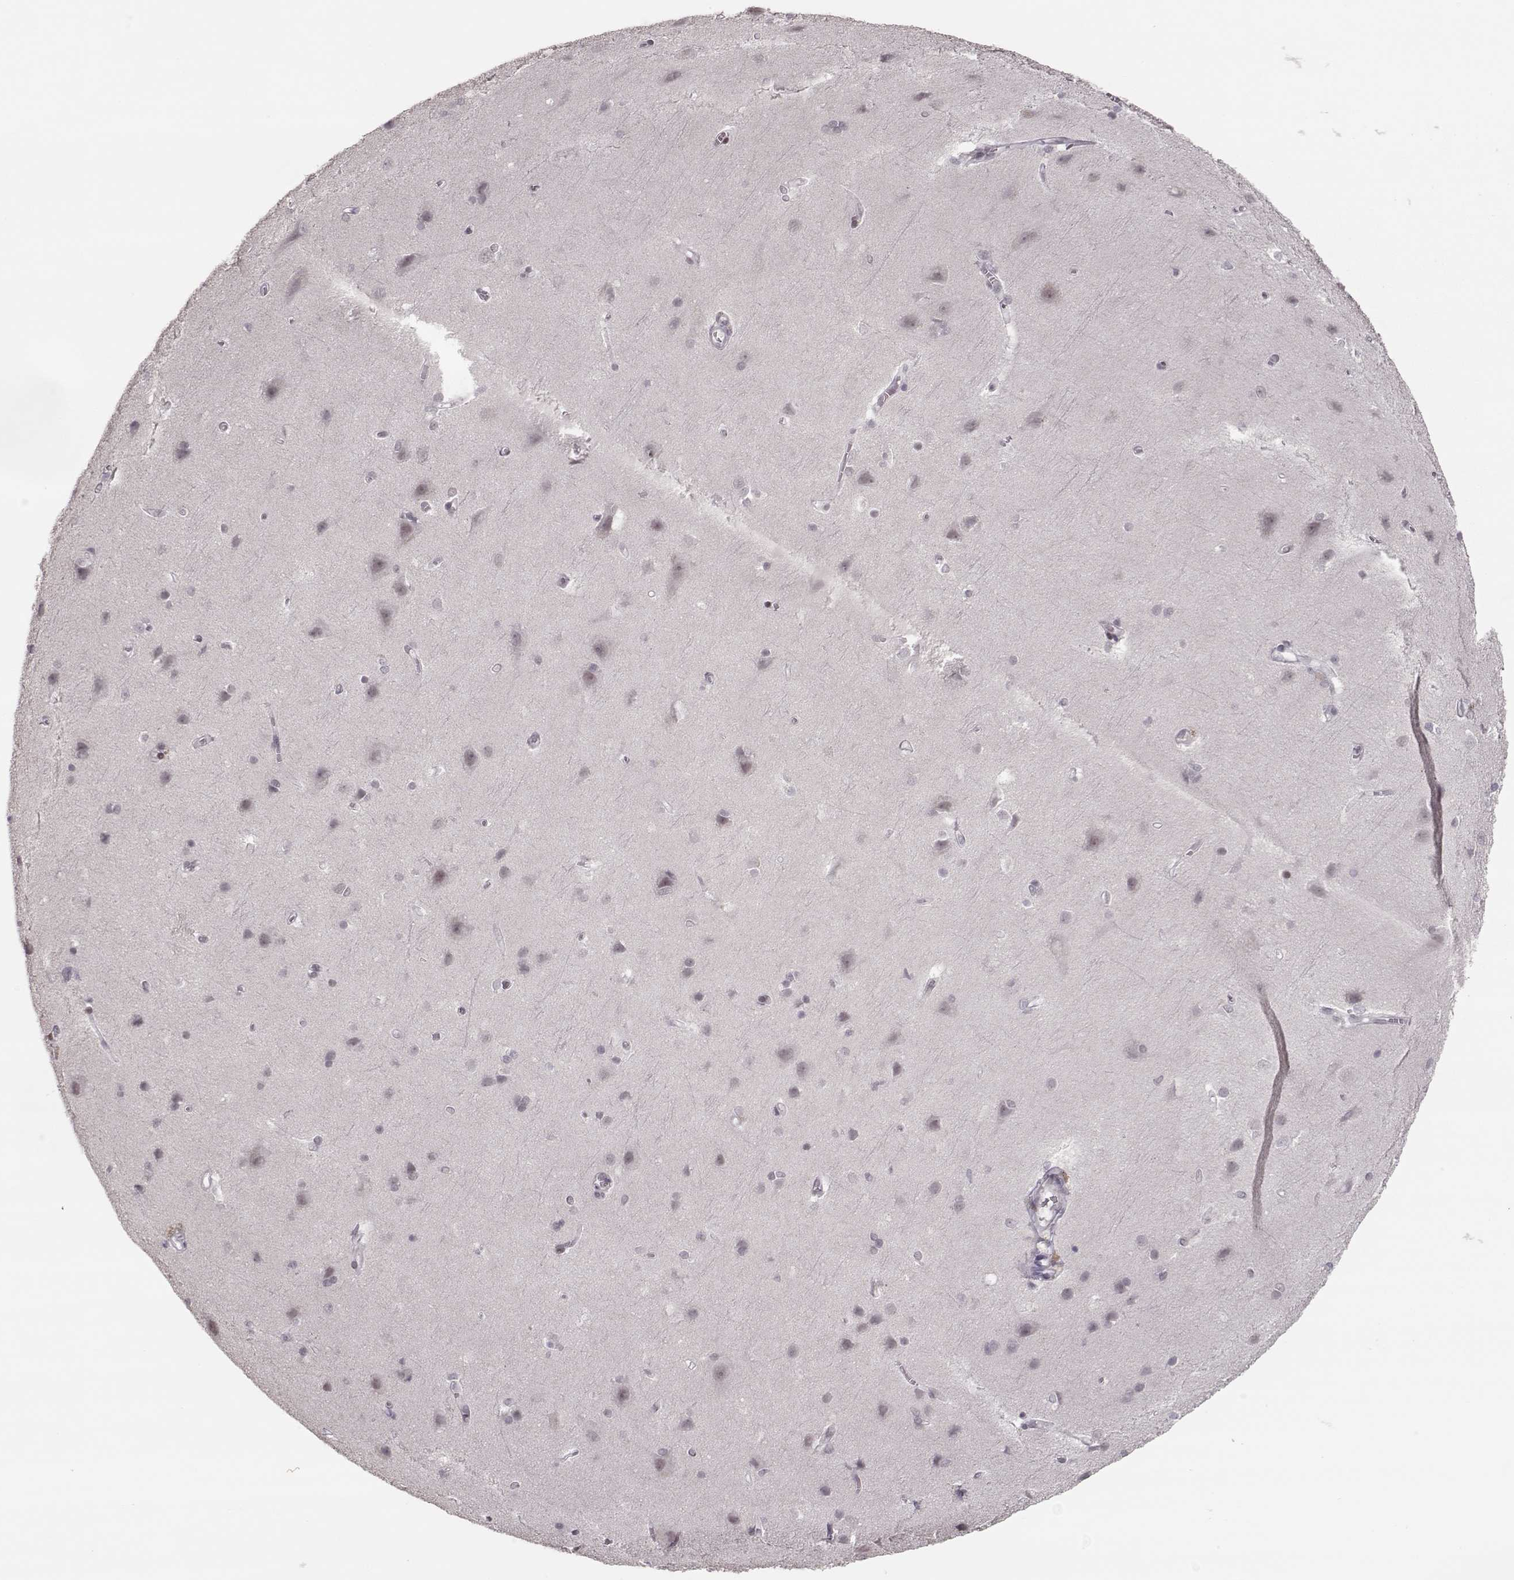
{"staining": {"intensity": "negative", "quantity": "none", "location": "none"}, "tissue": "cerebral cortex", "cell_type": "Endothelial cells", "image_type": "normal", "snomed": [{"axis": "morphology", "description": "Normal tissue, NOS"}, {"axis": "topography", "description": "Cerebral cortex"}], "caption": "DAB (3,3'-diaminobenzidine) immunohistochemical staining of unremarkable cerebral cortex displays no significant expression in endothelial cells. (DAB IHC visualized using brightfield microscopy, high magnification).", "gene": "LIN28A", "patient": {"sex": "male", "age": 37}}